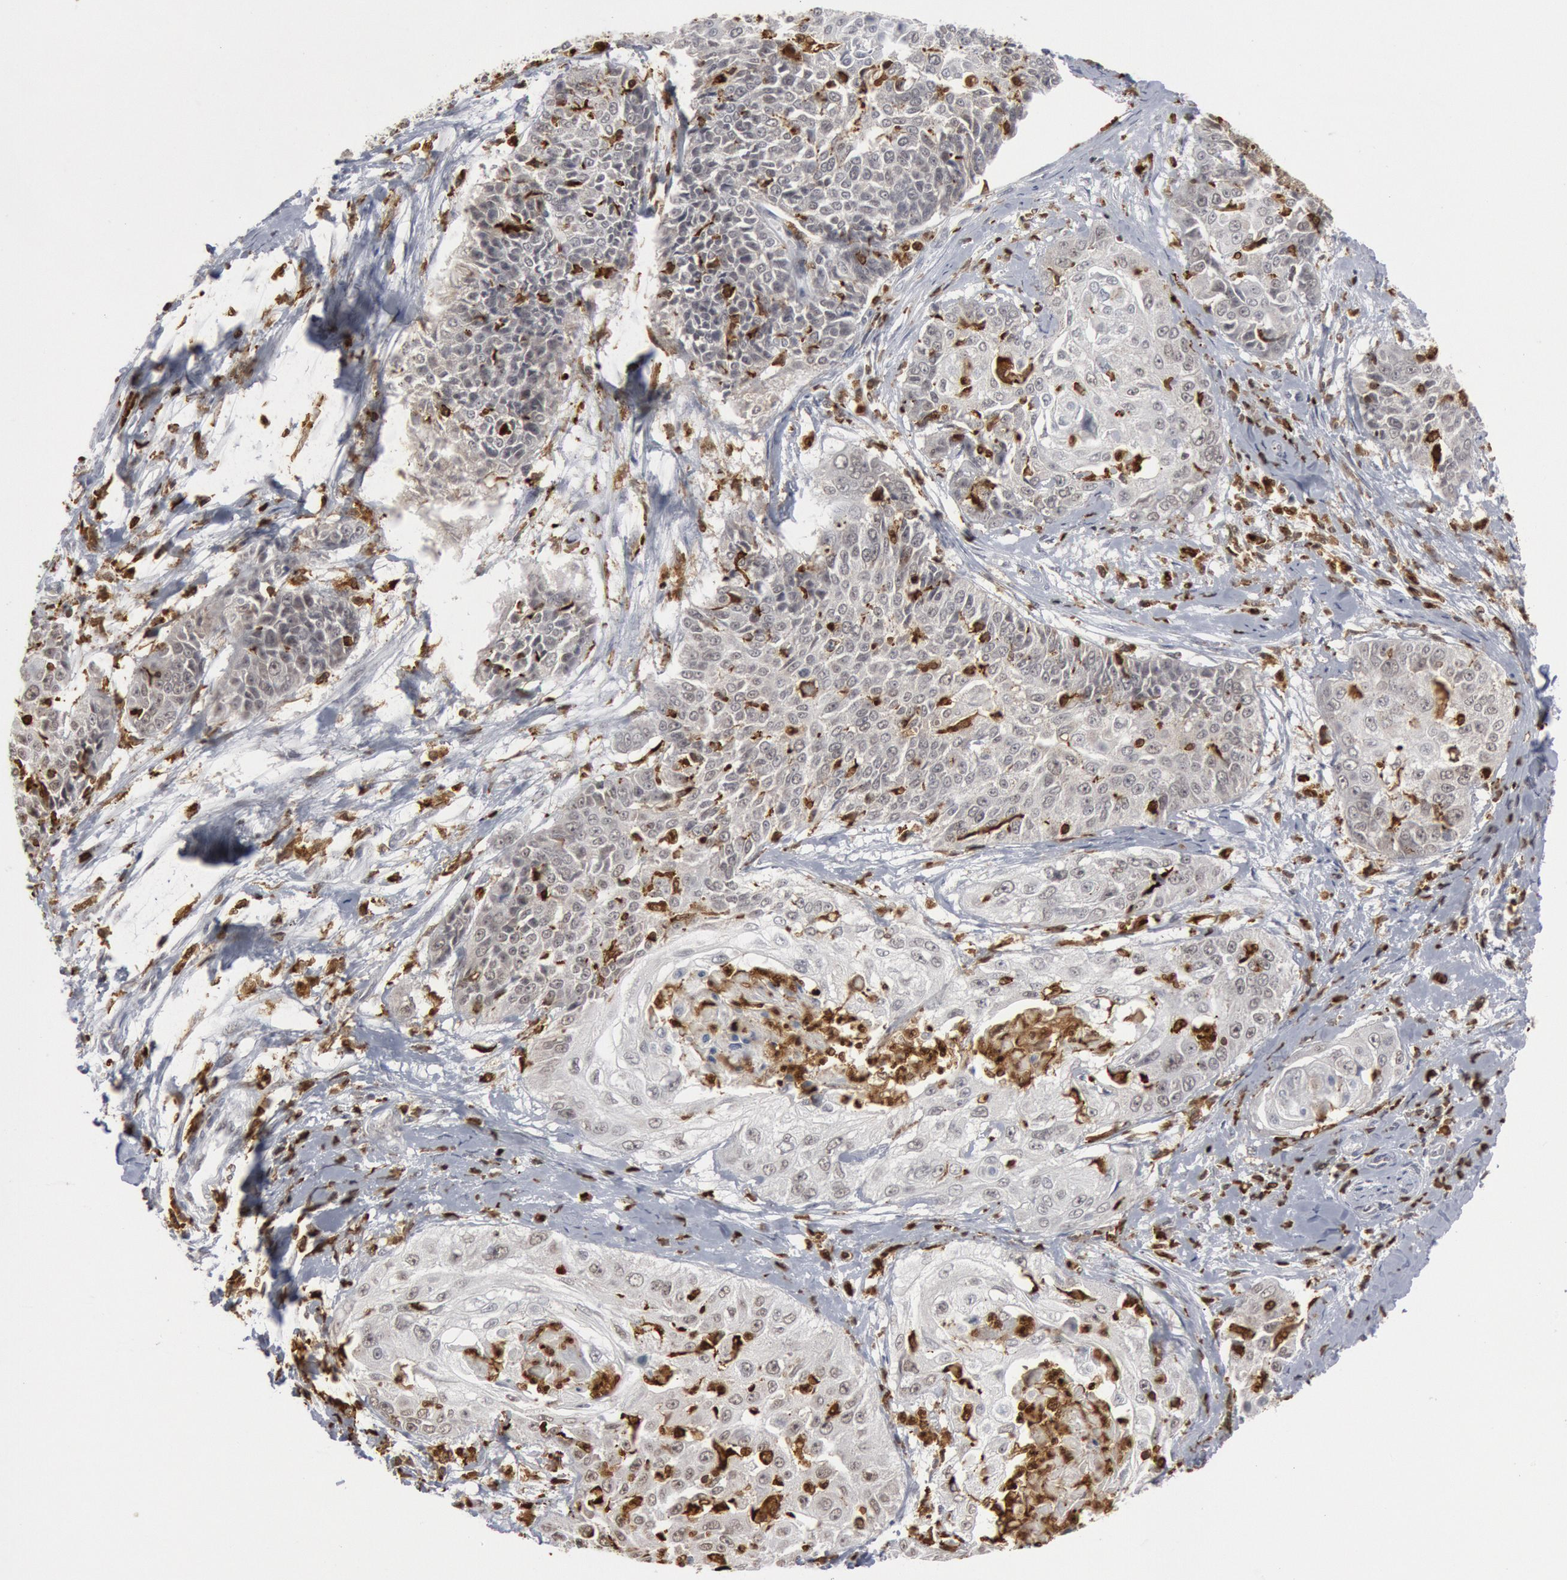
{"staining": {"intensity": "weak", "quantity": ">75%", "location": "cytoplasmic/membranous"}, "tissue": "cervical cancer", "cell_type": "Tumor cells", "image_type": "cancer", "snomed": [{"axis": "morphology", "description": "Squamous cell carcinoma, NOS"}, {"axis": "topography", "description": "Cervix"}], "caption": "Weak cytoplasmic/membranous positivity for a protein is present in about >75% of tumor cells of cervical cancer using immunohistochemistry (IHC).", "gene": "PTPN6", "patient": {"sex": "female", "age": 64}}